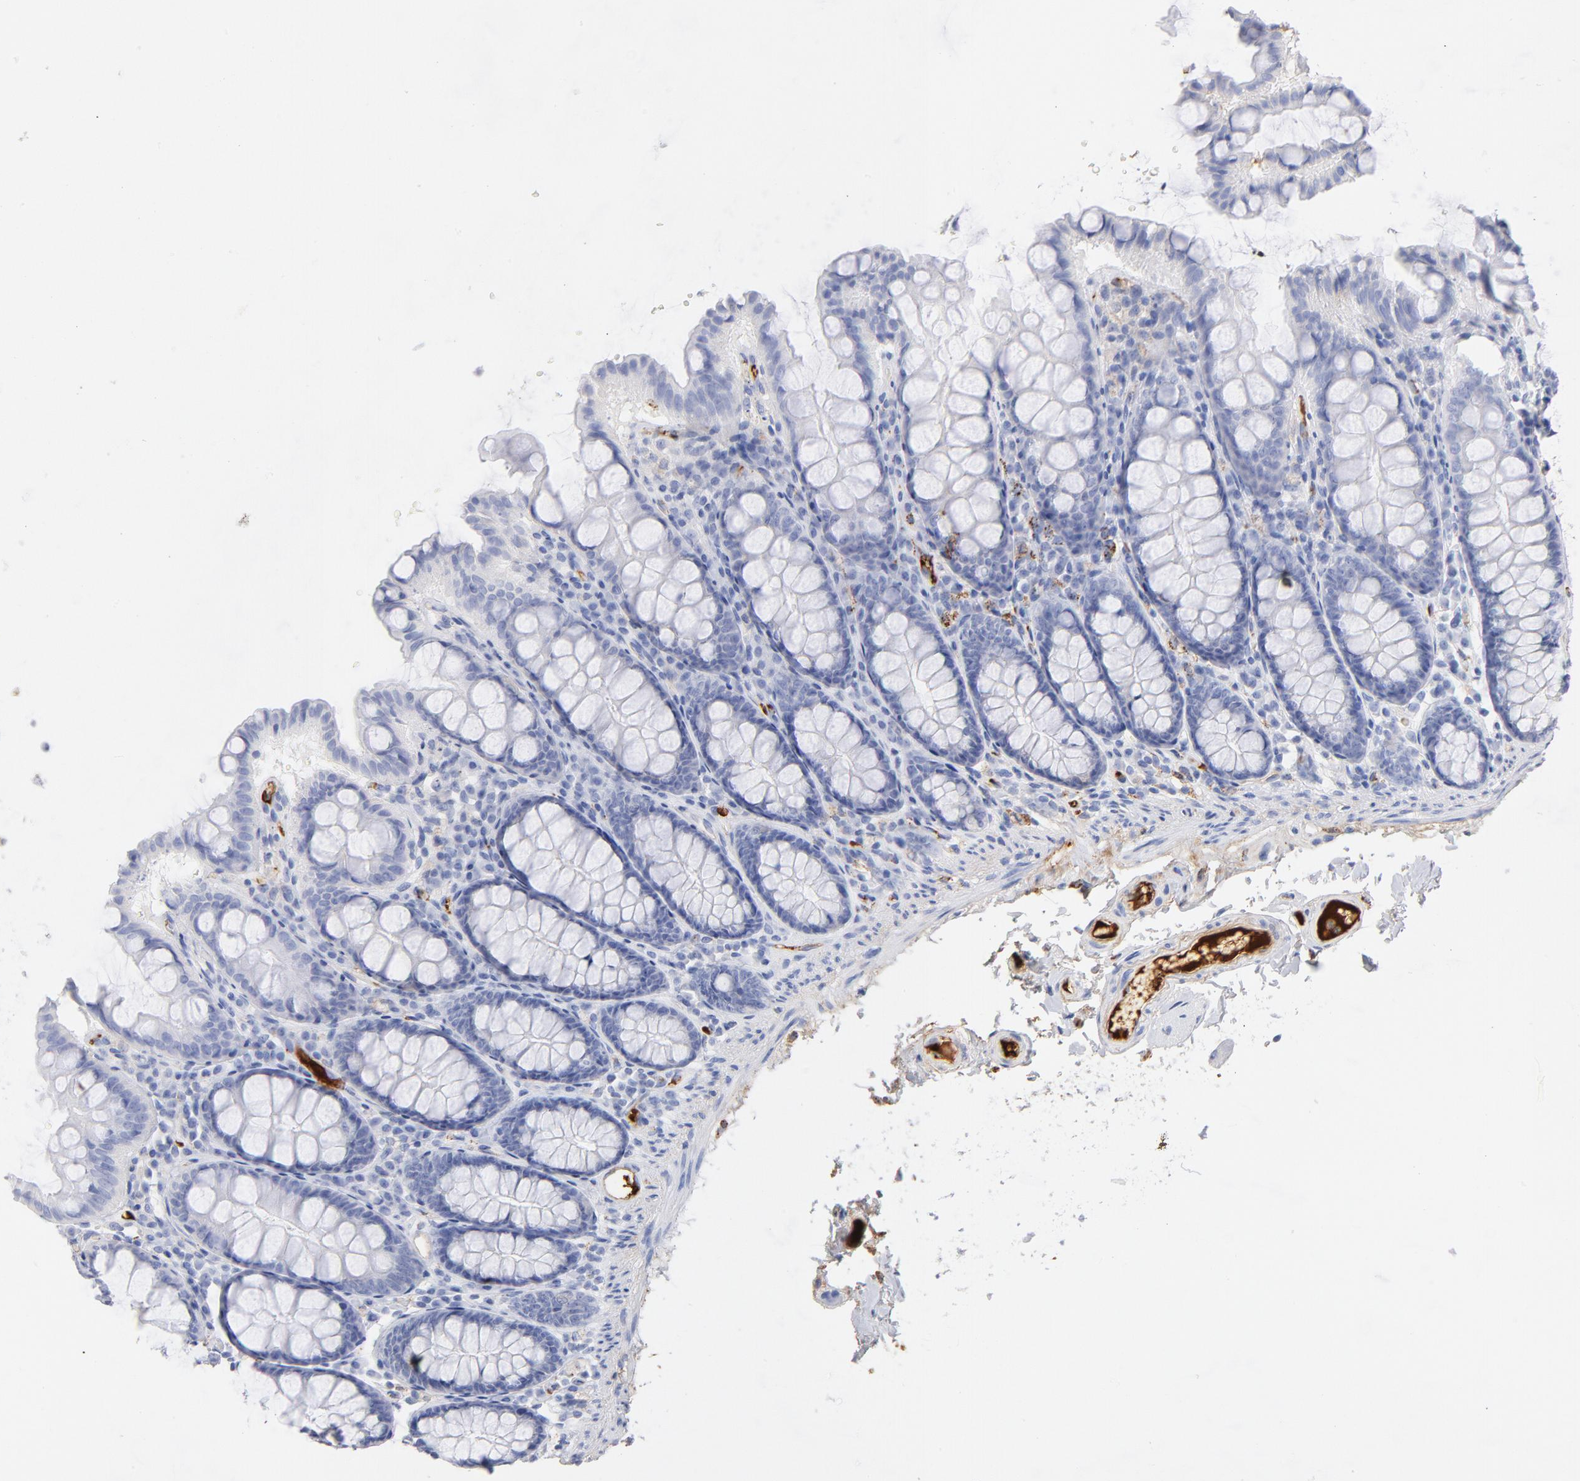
{"staining": {"intensity": "strong", "quantity": ">75%", "location": "cytoplasmic/membranous"}, "tissue": "colon", "cell_type": "Endothelial cells", "image_type": "normal", "snomed": [{"axis": "morphology", "description": "Normal tissue, NOS"}, {"axis": "topography", "description": "Colon"}], "caption": "The micrograph exhibits staining of benign colon, revealing strong cytoplasmic/membranous protein positivity (brown color) within endothelial cells.", "gene": "C3", "patient": {"sex": "female", "age": 61}}